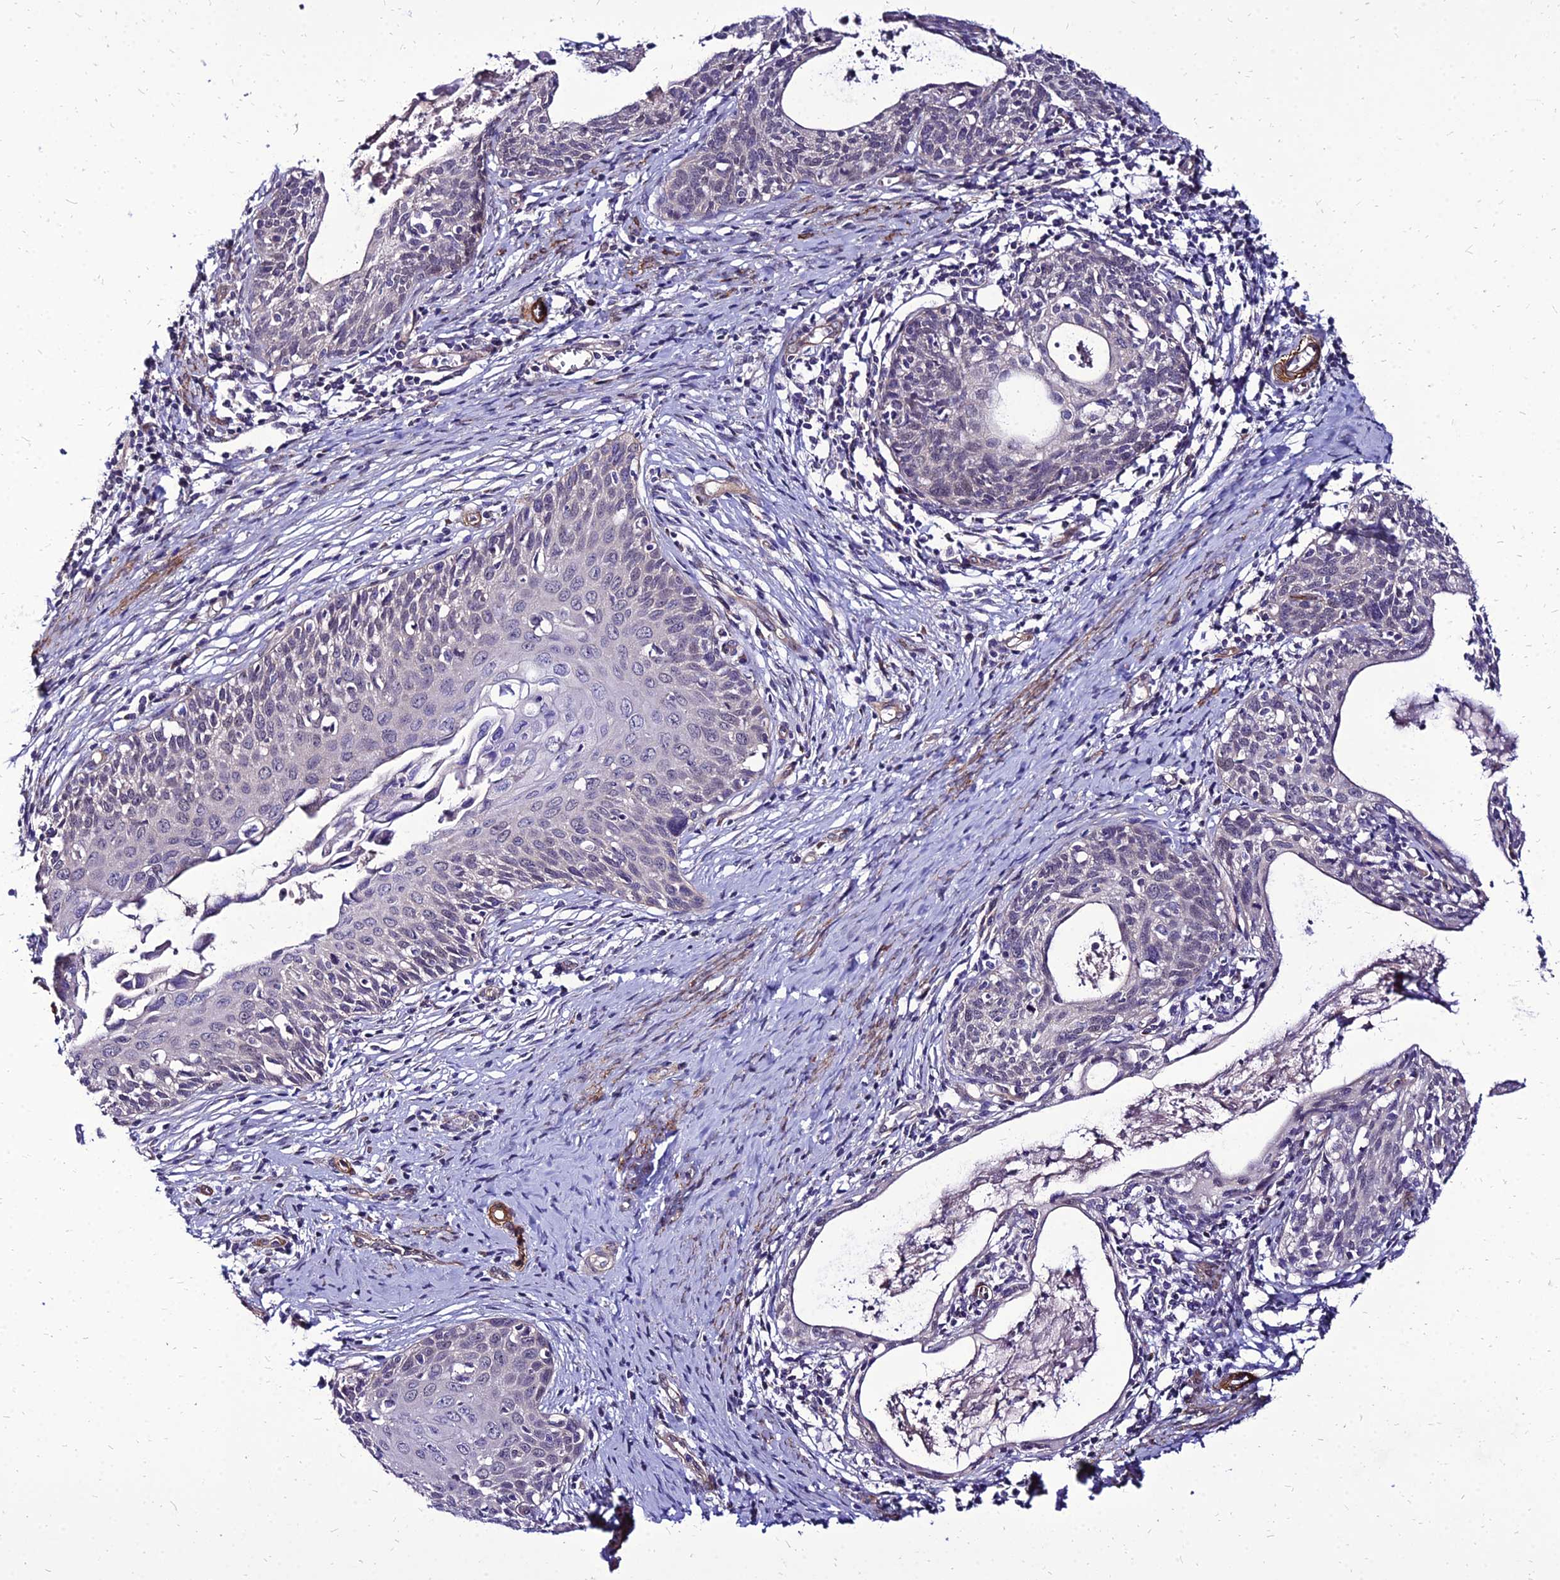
{"staining": {"intensity": "negative", "quantity": "none", "location": "none"}, "tissue": "cervical cancer", "cell_type": "Tumor cells", "image_type": "cancer", "snomed": [{"axis": "morphology", "description": "Squamous cell carcinoma, NOS"}, {"axis": "topography", "description": "Cervix"}], "caption": "Squamous cell carcinoma (cervical) was stained to show a protein in brown. There is no significant positivity in tumor cells.", "gene": "YEATS2", "patient": {"sex": "female", "age": 52}}